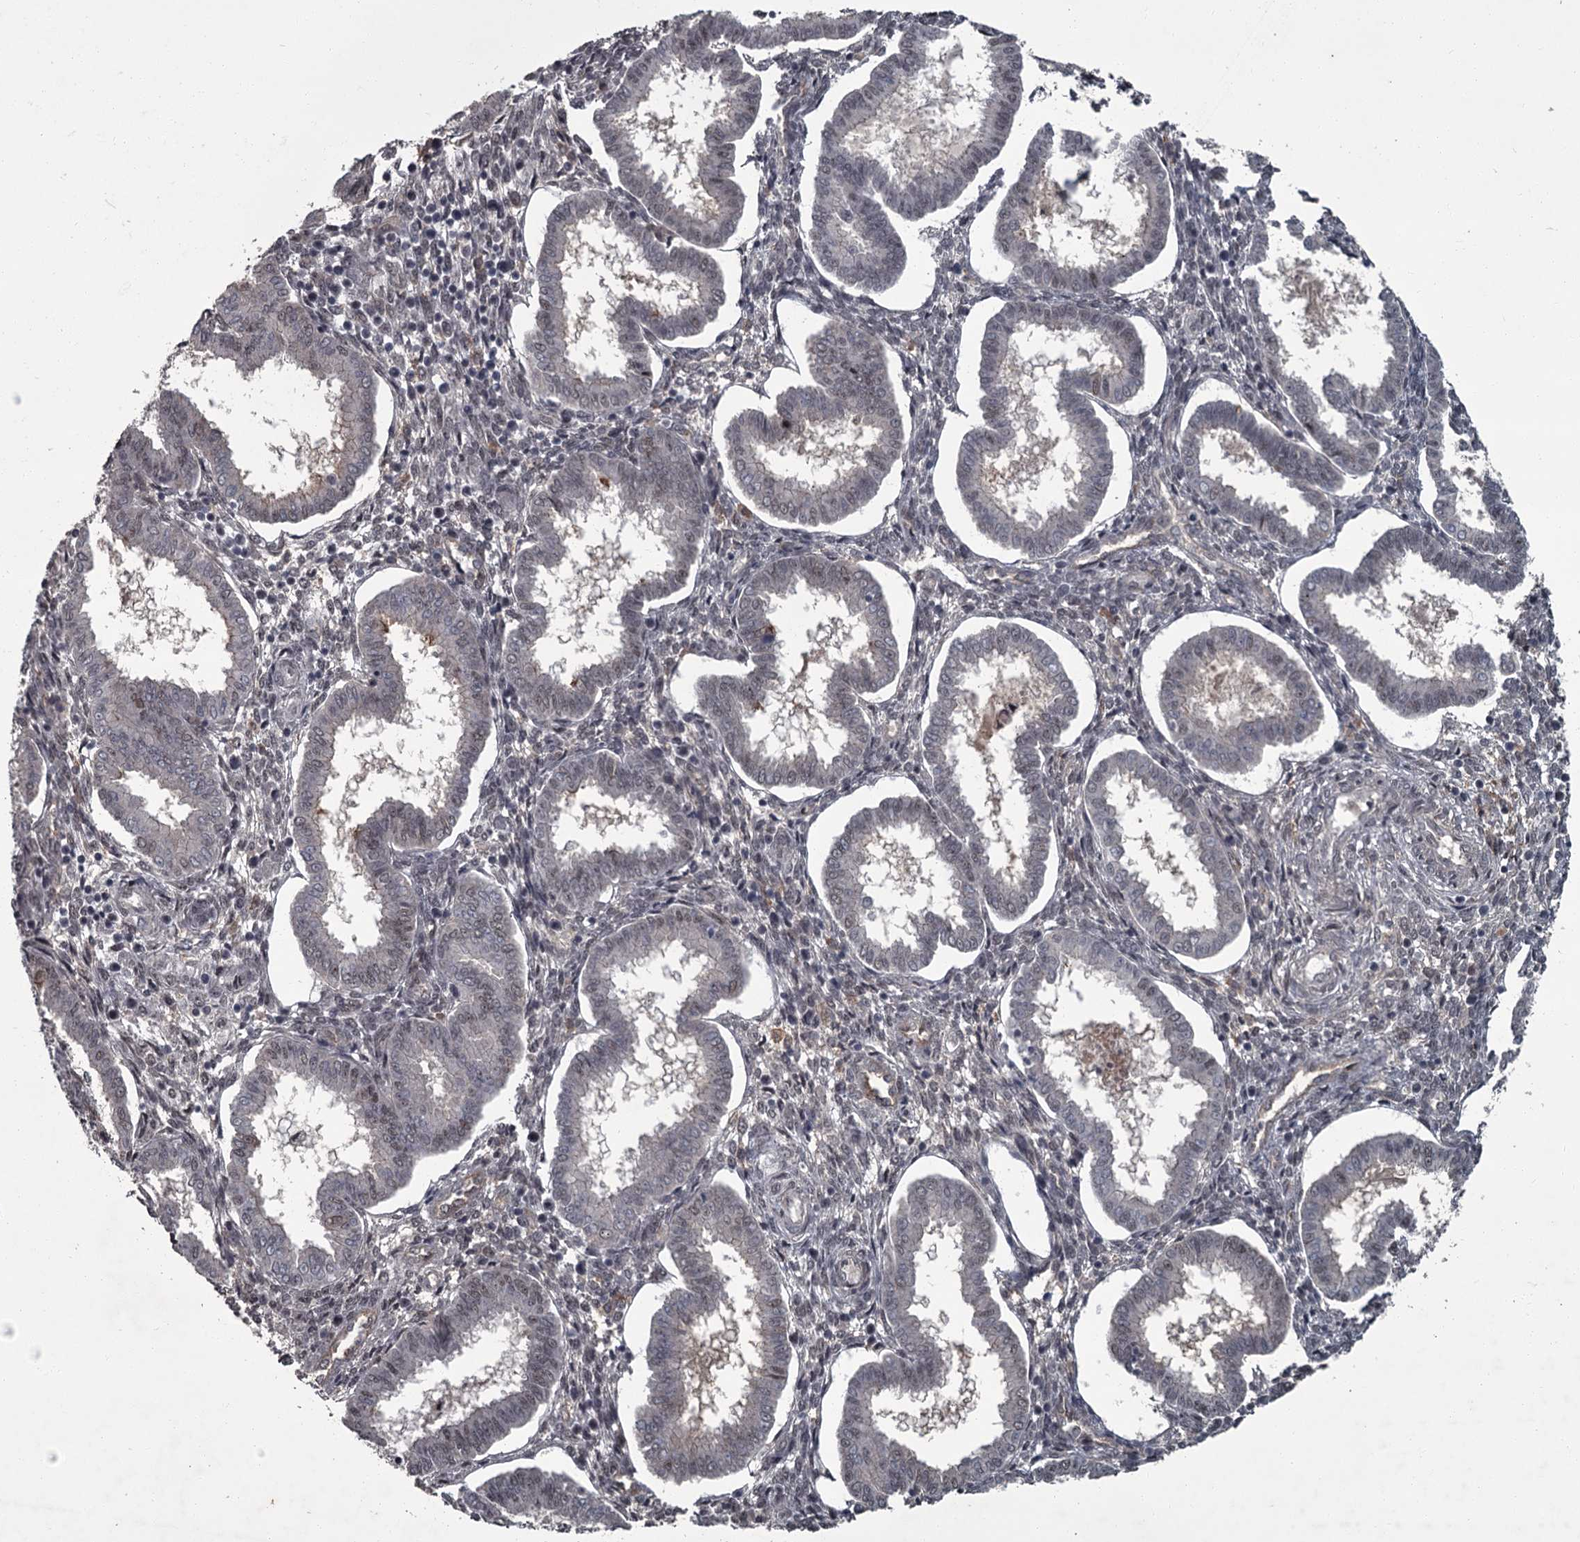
{"staining": {"intensity": "negative", "quantity": "none", "location": "none"}, "tissue": "endometrium", "cell_type": "Cells in endometrial stroma", "image_type": "normal", "snomed": [{"axis": "morphology", "description": "Normal tissue, NOS"}, {"axis": "topography", "description": "Endometrium"}], "caption": "This is a image of IHC staining of benign endometrium, which shows no positivity in cells in endometrial stroma.", "gene": "FLVCR2", "patient": {"sex": "female", "age": 24}}